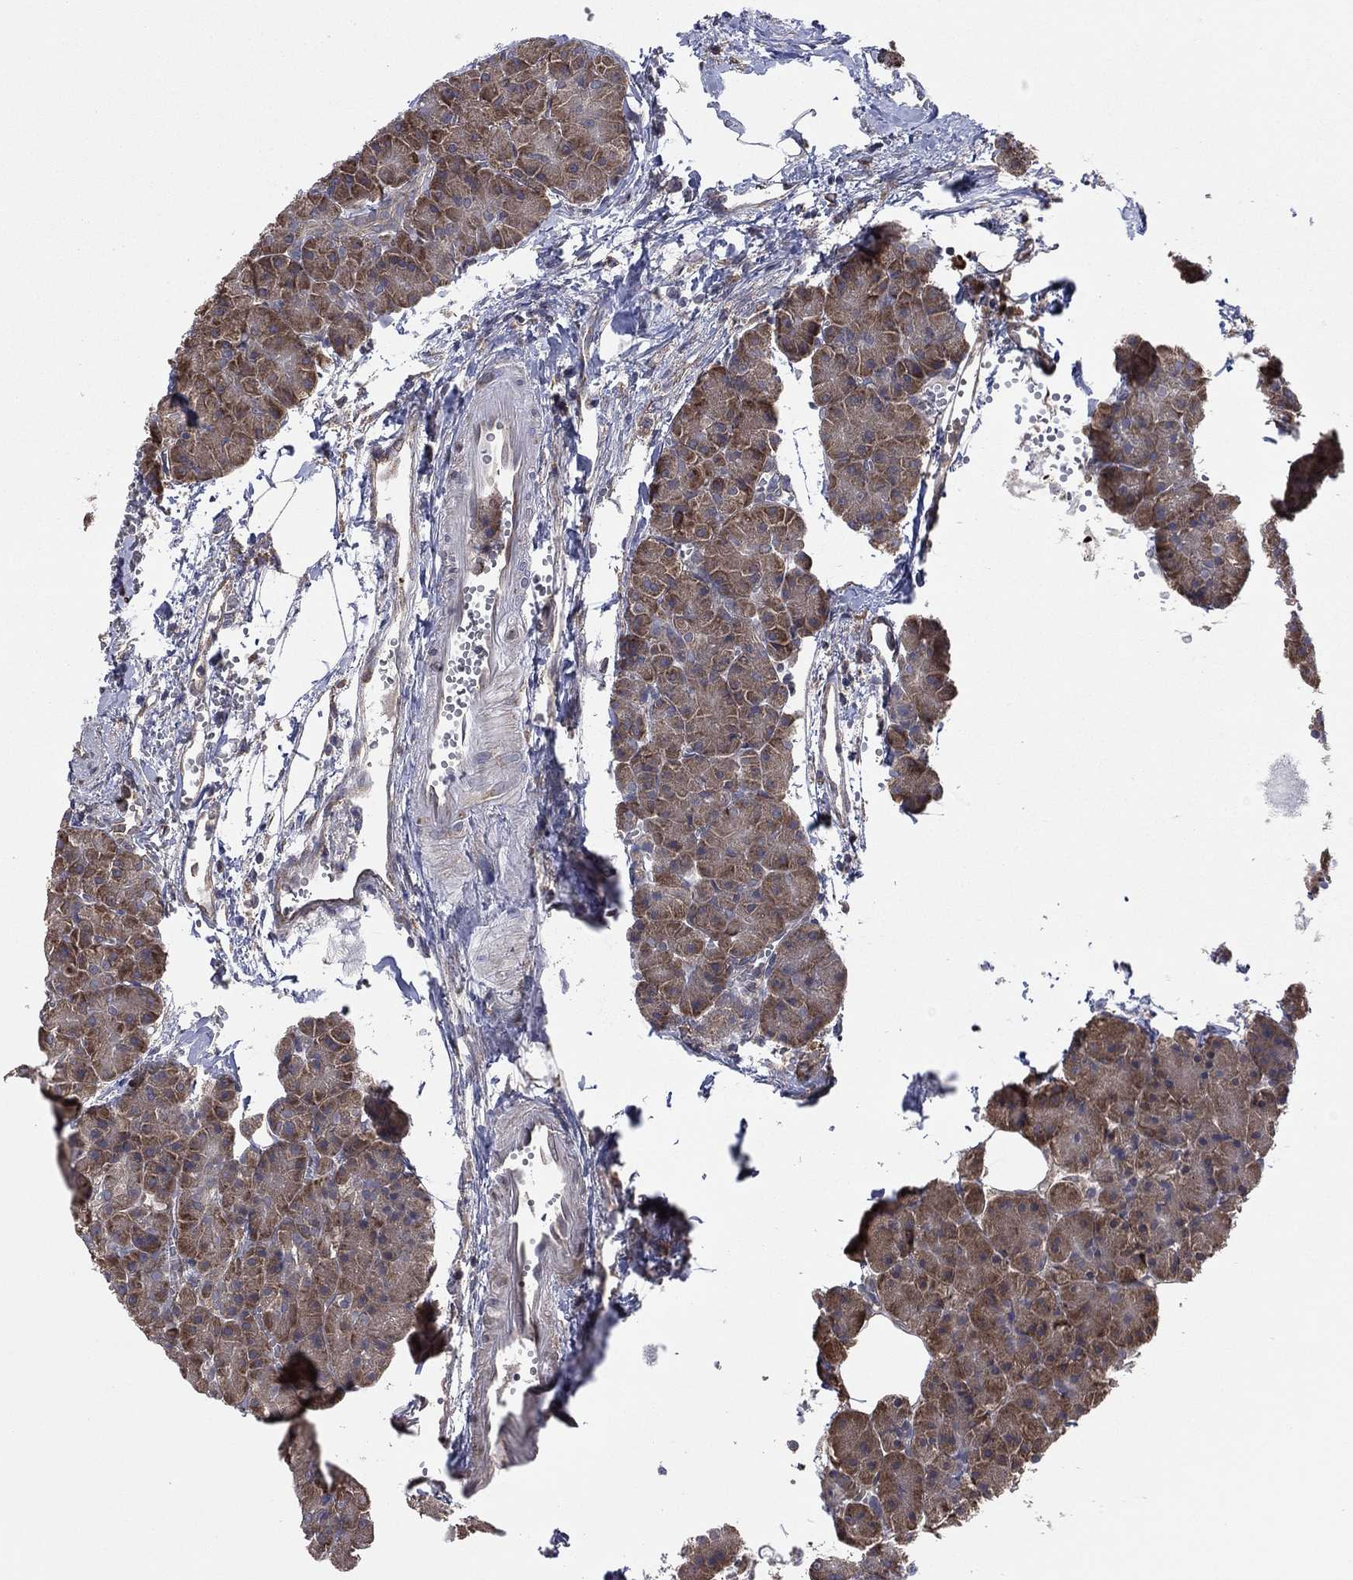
{"staining": {"intensity": "moderate", "quantity": ">75%", "location": "cytoplasmic/membranous"}, "tissue": "pancreas", "cell_type": "Exocrine glandular cells", "image_type": "normal", "snomed": [{"axis": "morphology", "description": "Normal tissue, NOS"}, {"axis": "topography", "description": "Pancreas"}], "caption": "Immunohistochemical staining of benign human pancreas reveals >75% levels of moderate cytoplasmic/membranous protein staining in about >75% of exocrine glandular cells.", "gene": "C2orf76", "patient": {"sex": "male", "age": 61}}